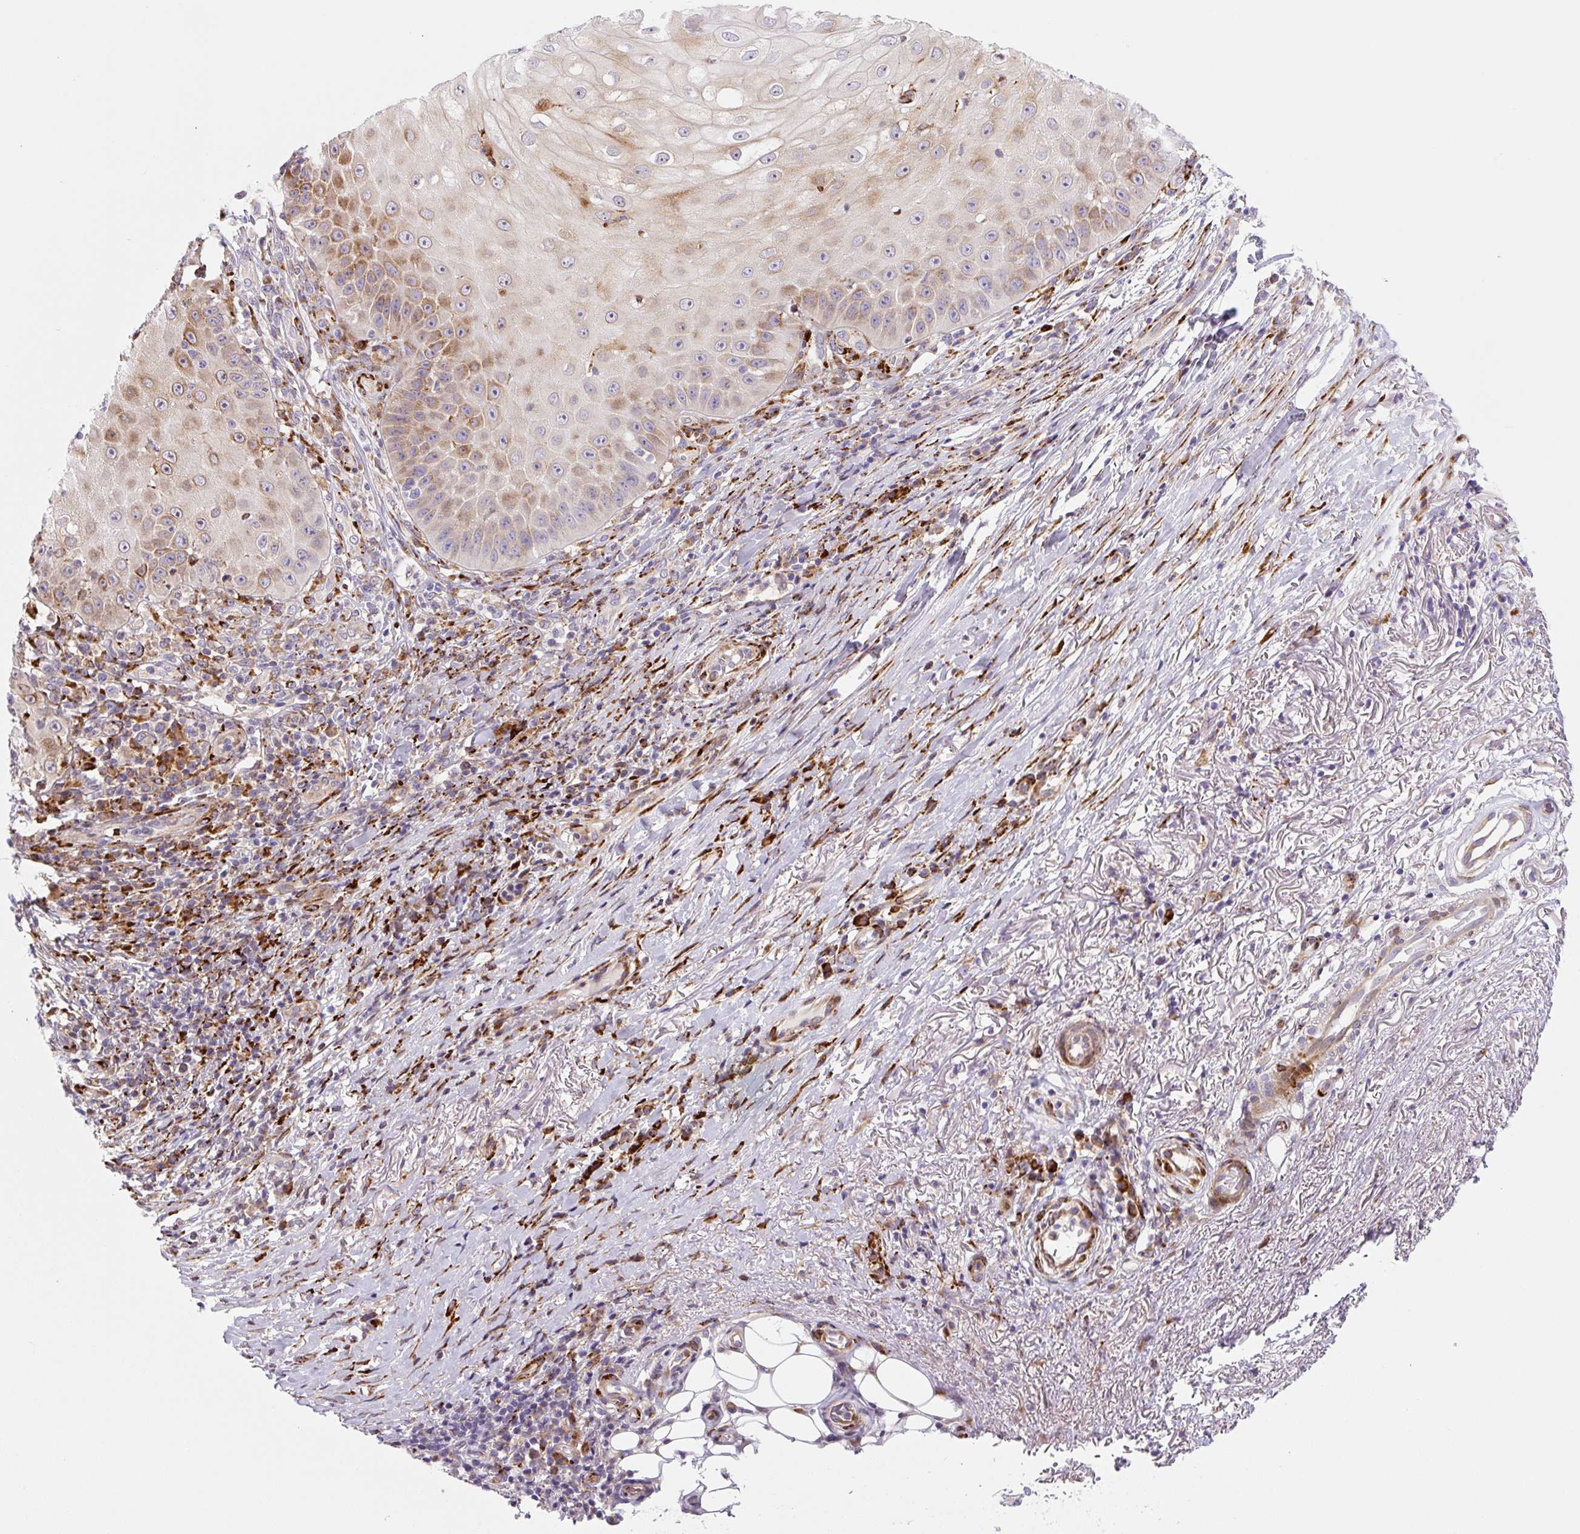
{"staining": {"intensity": "moderate", "quantity": "25%-75%", "location": "cytoplasmic/membranous"}, "tissue": "skin cancer", "cell_type": "Tumor cells", "image_type": "cancer", "snomed": [{"axis": "morphology", "description": "Squamous cell carcinoma, NOS"}, {"axis": "topography", "description": "Skin"}], "caption": "The micrograph displays immunohistochemical staining of skin cancer. There is moderate cytoplasmic/membranous positivity is appreciated in approximately 25%-75% of tumor cells.", "gene": "DISP3", "patient": {"sex": "male", "age": 70}}